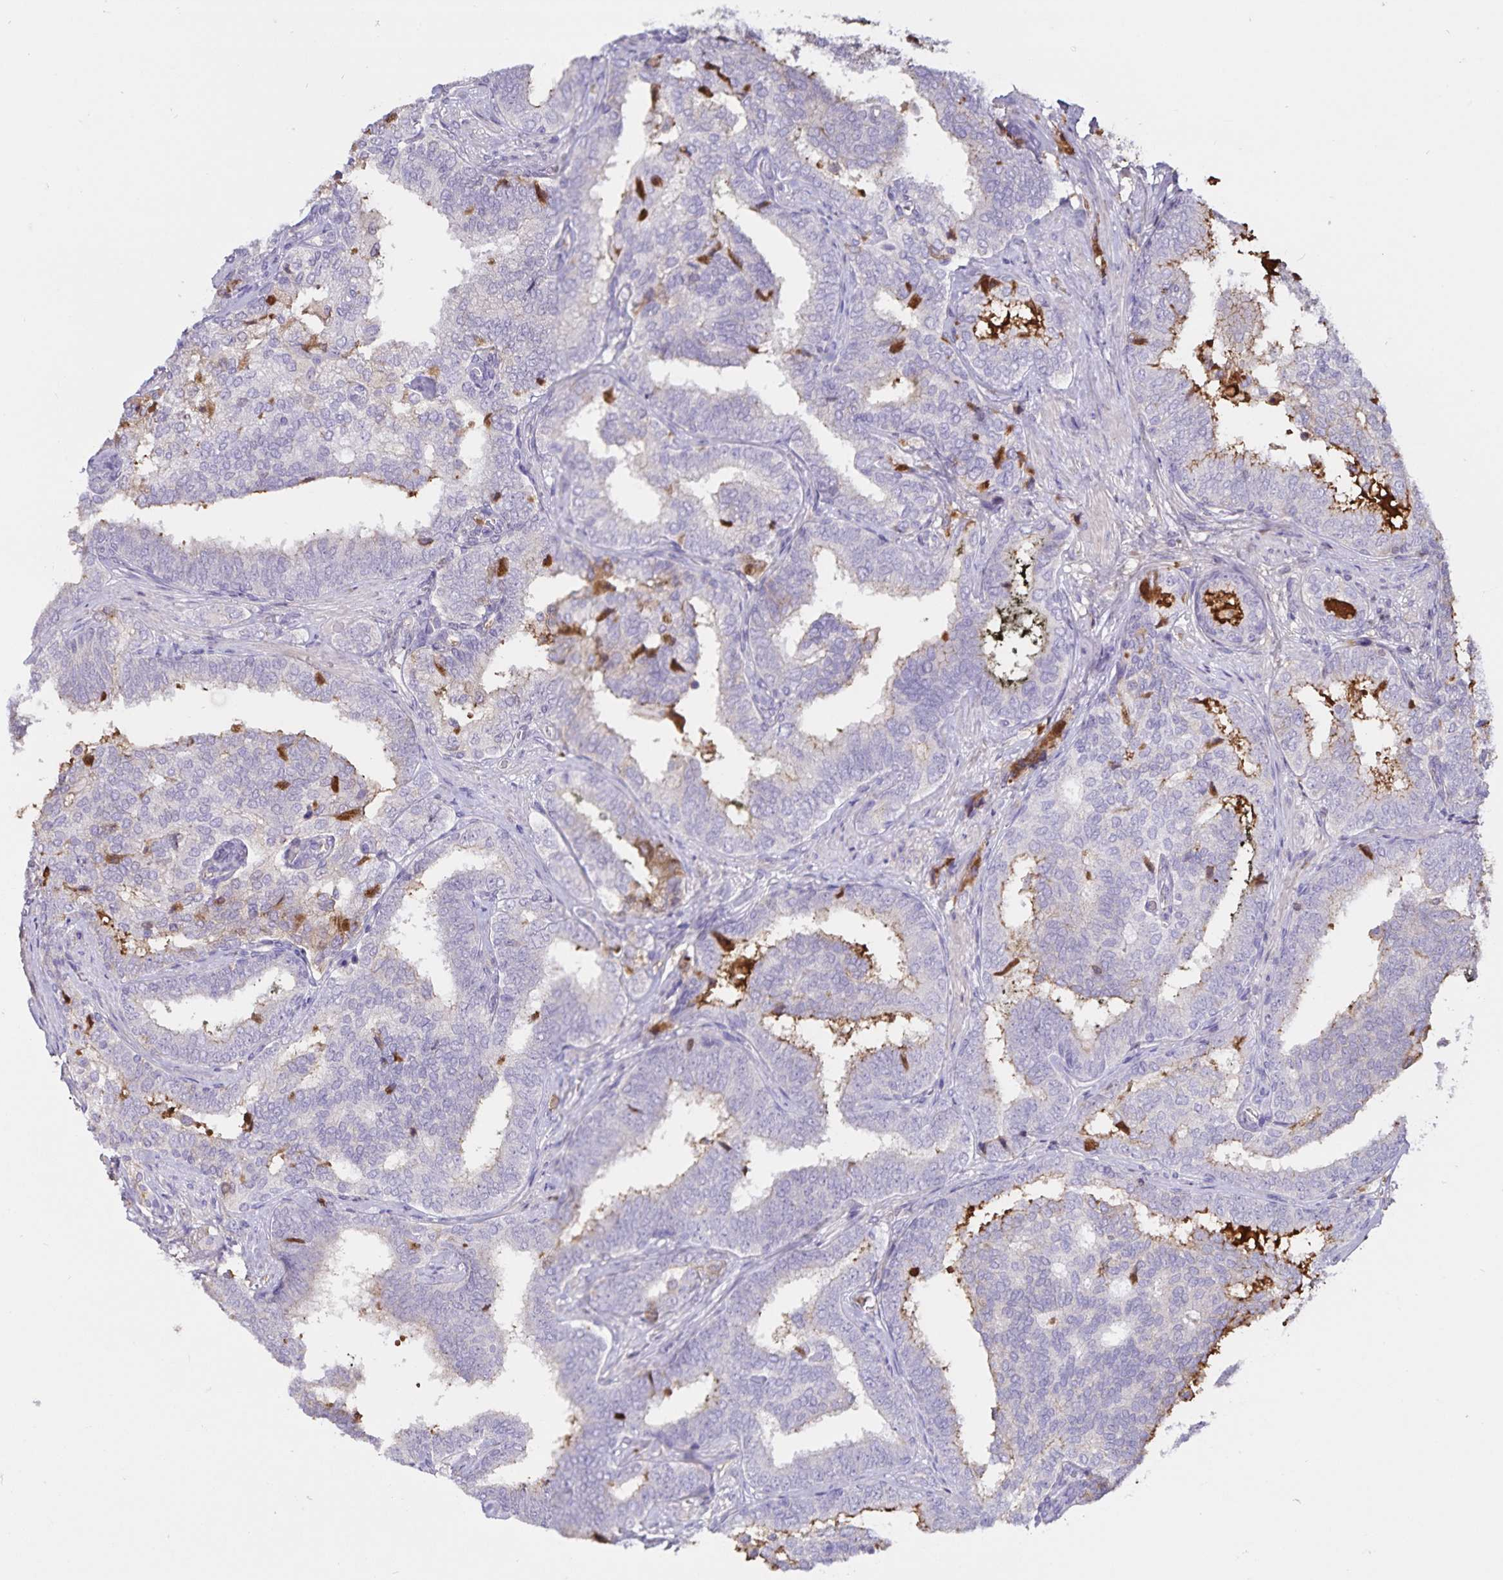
{"staining": {"intensity": "negative", "quantity": "none", "location": "none"}, "tissue": "prostate cancer", "cell_type": "Tumor cells", "image_type": "cancer", "snomed": [{"axis": "morphology", "description": "Adenocarcinoma, High grade"}, {"axis": "topography", "description": "Prostate"}], "caption": "Immunohistochemistry of human prostate high-grade adenocarcinoma shows no positivity in tumor cells.", "gene": "FGG", "patient": {"sex": "male", "age": 72}}